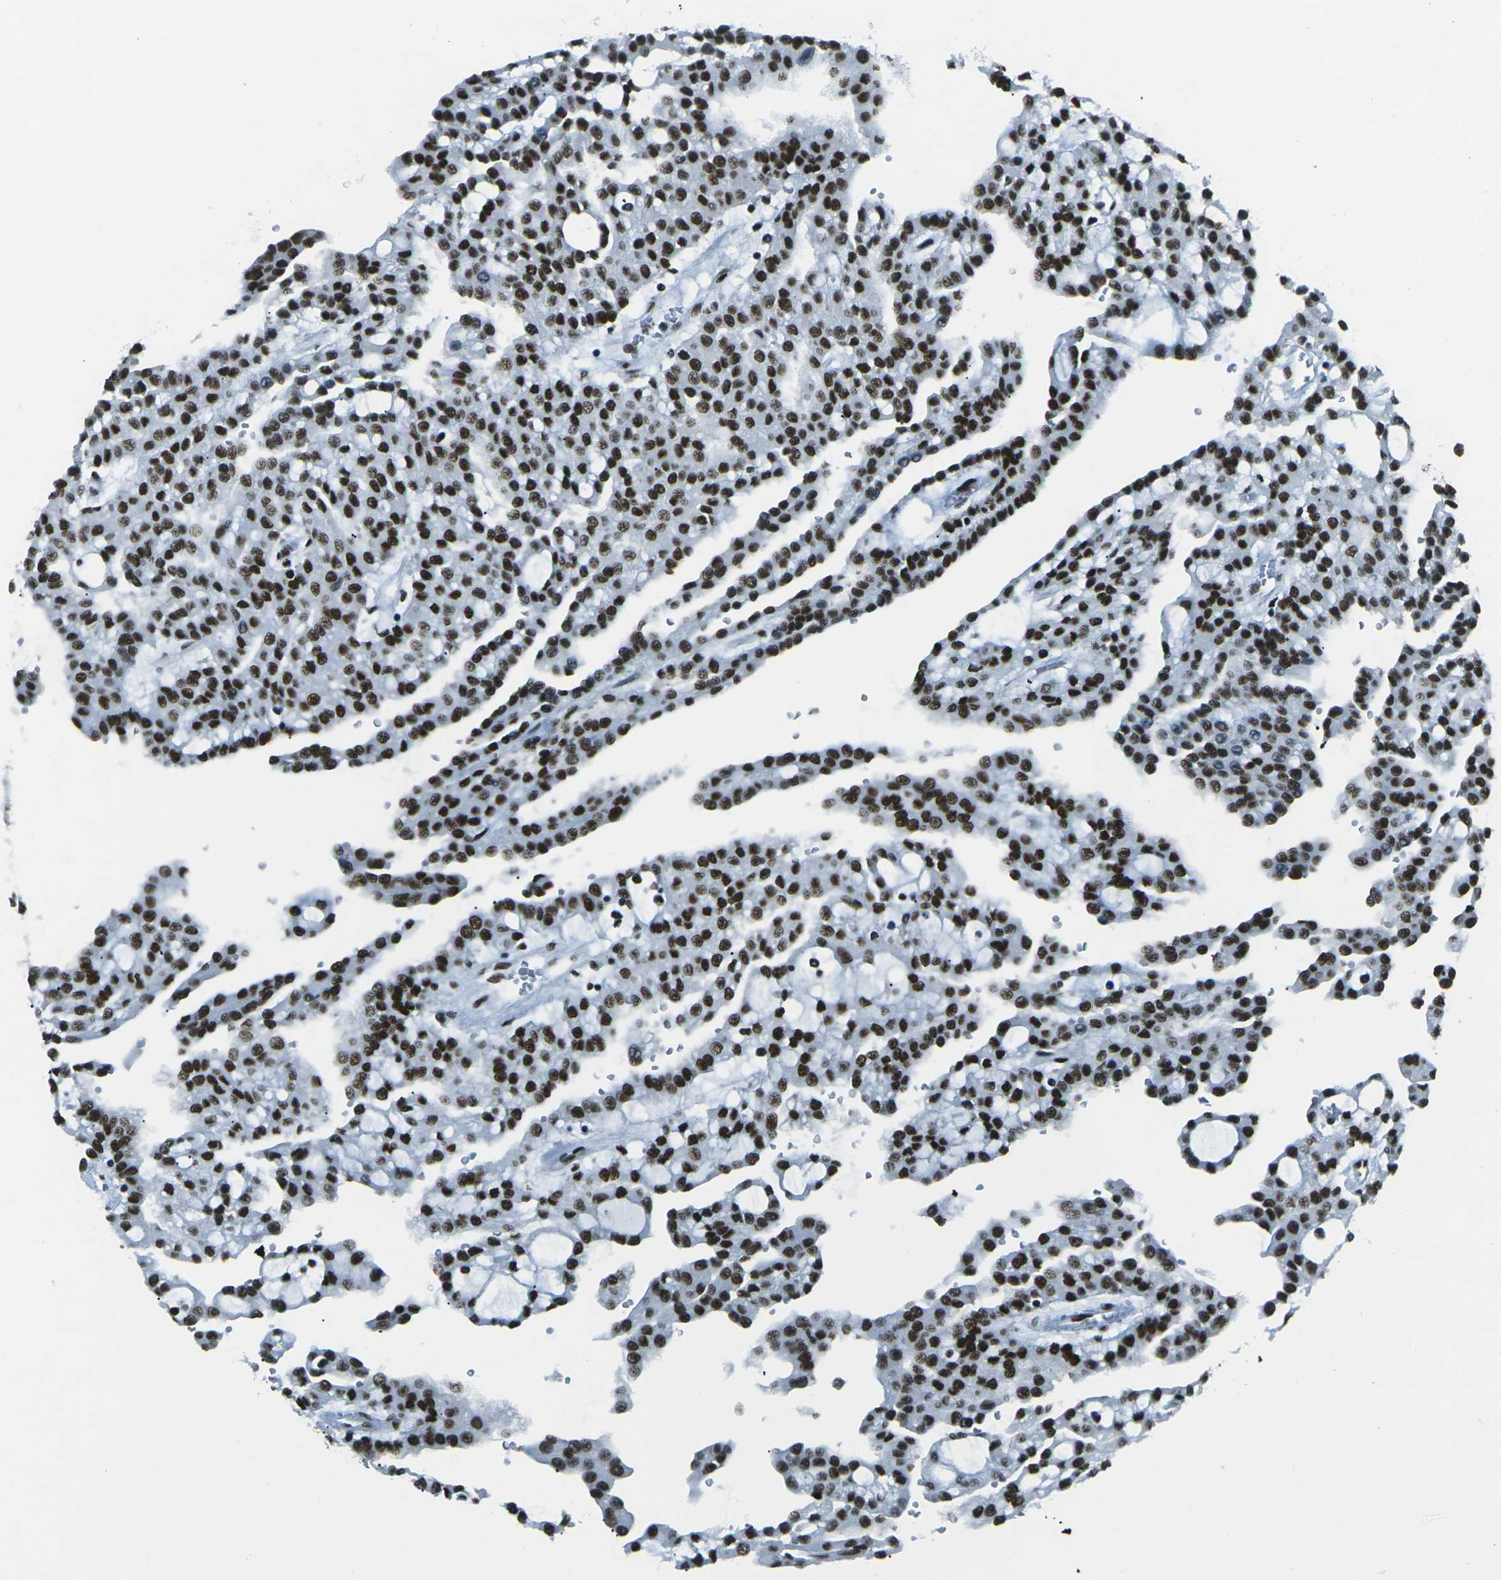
{"staining": {"intensity": "strong", "quantity": ">75%", "location": "nuclear"}, "tissue": "renal cancer", "cell_type": "Tumor cells", "image_type": "cancer", "snomed": [{"axis": "morphology", "description": "Adenocarcinoma, NOS"}, {"axis": "topography", "description": "Kidney"}], "caption": "Renal adenocarcinoma stained with DAB (3,3'-diaminobenzidine) immunohistochemistry (IHC) reveals high levels of strong nuclear staining in approximately >75% of tumor cells.", "gene": "HNRNPL", "patient": {"sex": "male", "age": 63}}